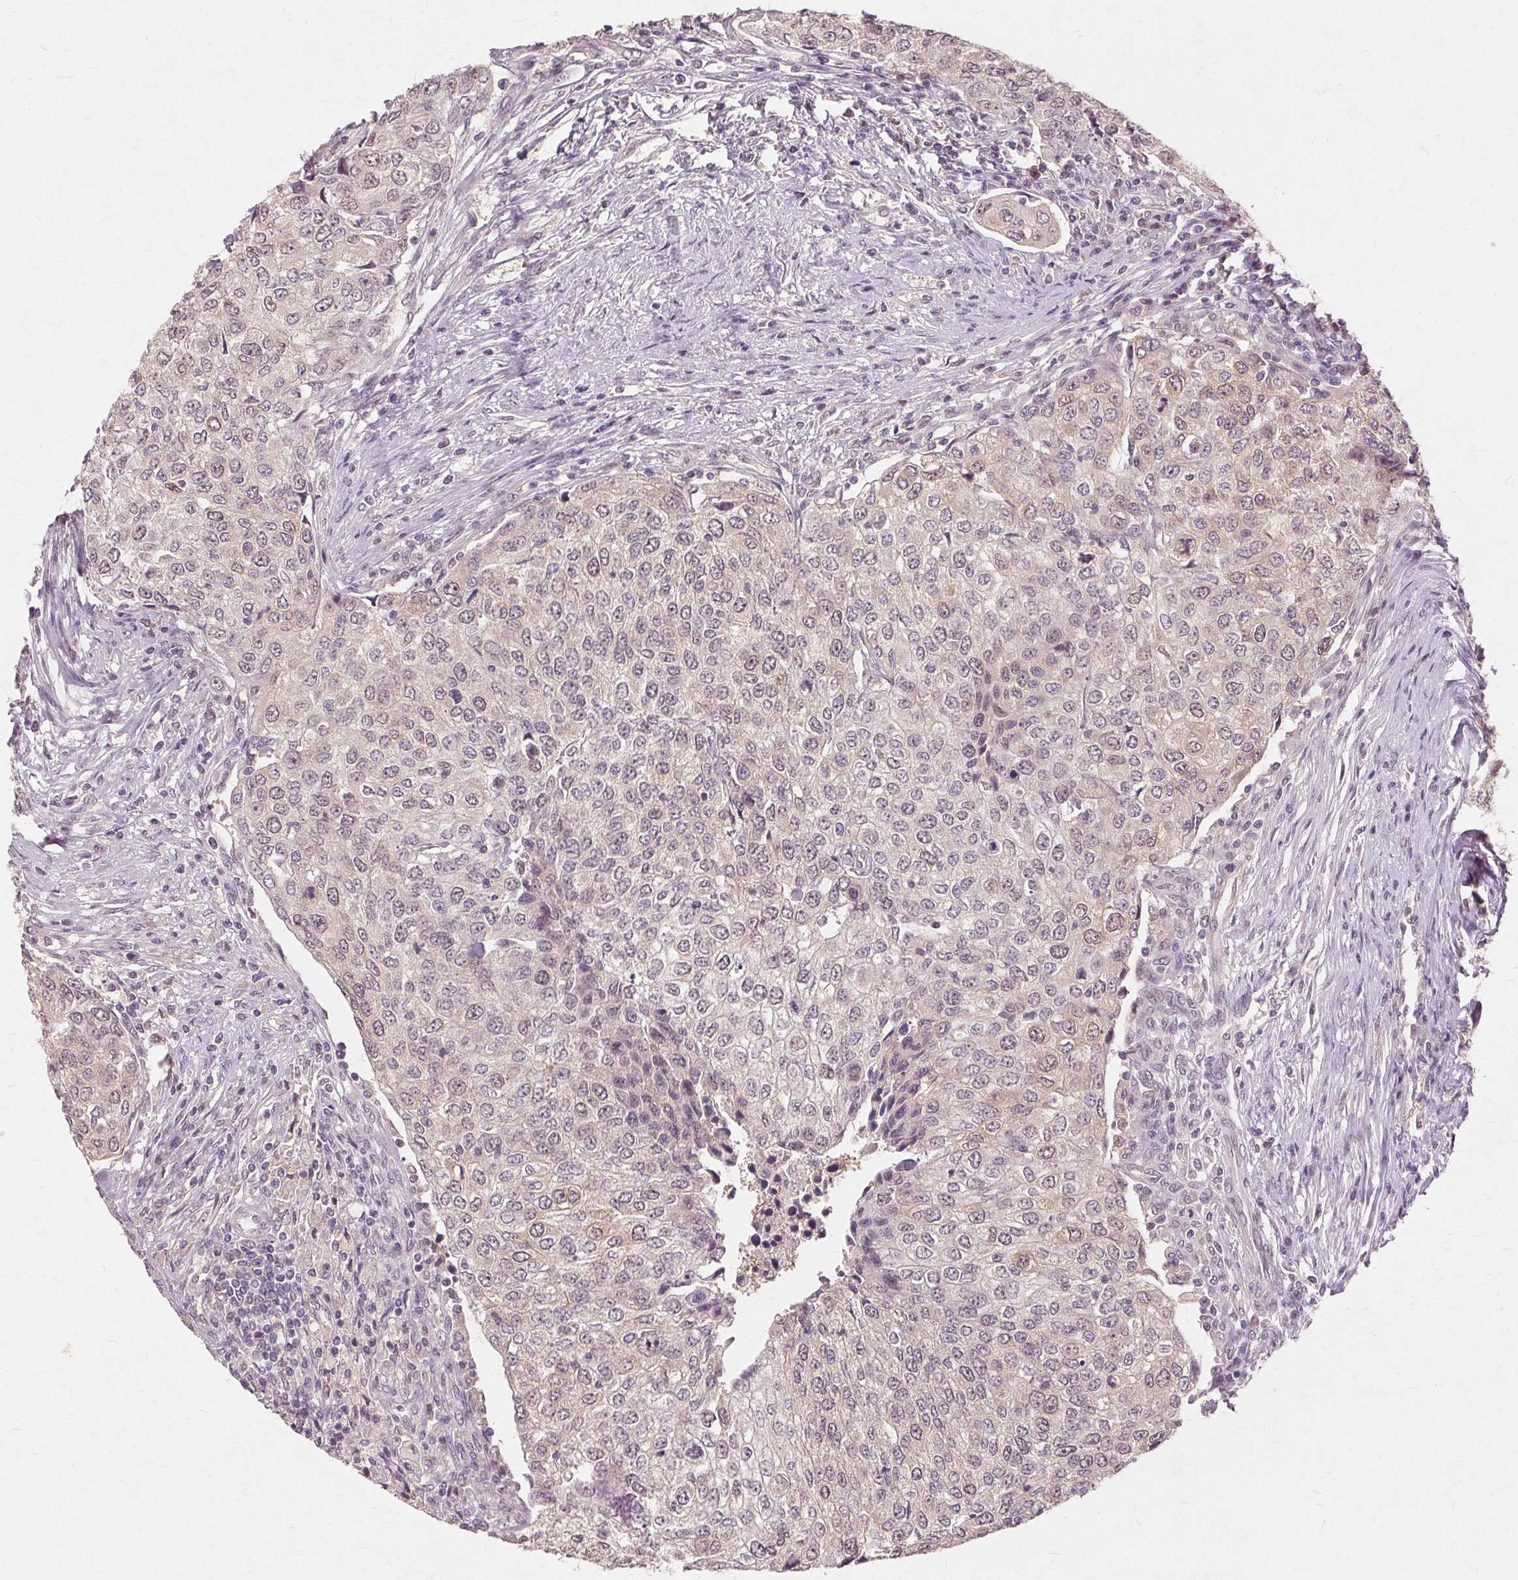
{"staining": {"intensity": "weak", "quantity": "<25%", "location": "nuclear"}, "tissue": "urothelial cancer", "cell_type": "Tumor cells", "image_type": "cancer", "snomed": [{"axis": "morphology", "description": "Urothelial carcinoma, High grade"}, {"axis": "topography", "description": "Urinary bladder"}], "caption": "High magnification brightfield microscopy of urothelial cancer stained with DAB (3,3'-diaminobenzidine) (brown) and counterstained with hematoxylin (blue): tumor cells show no significant positivity.", "gene": "PRMT5", "patient": {"sex": "female", "age": 78}}